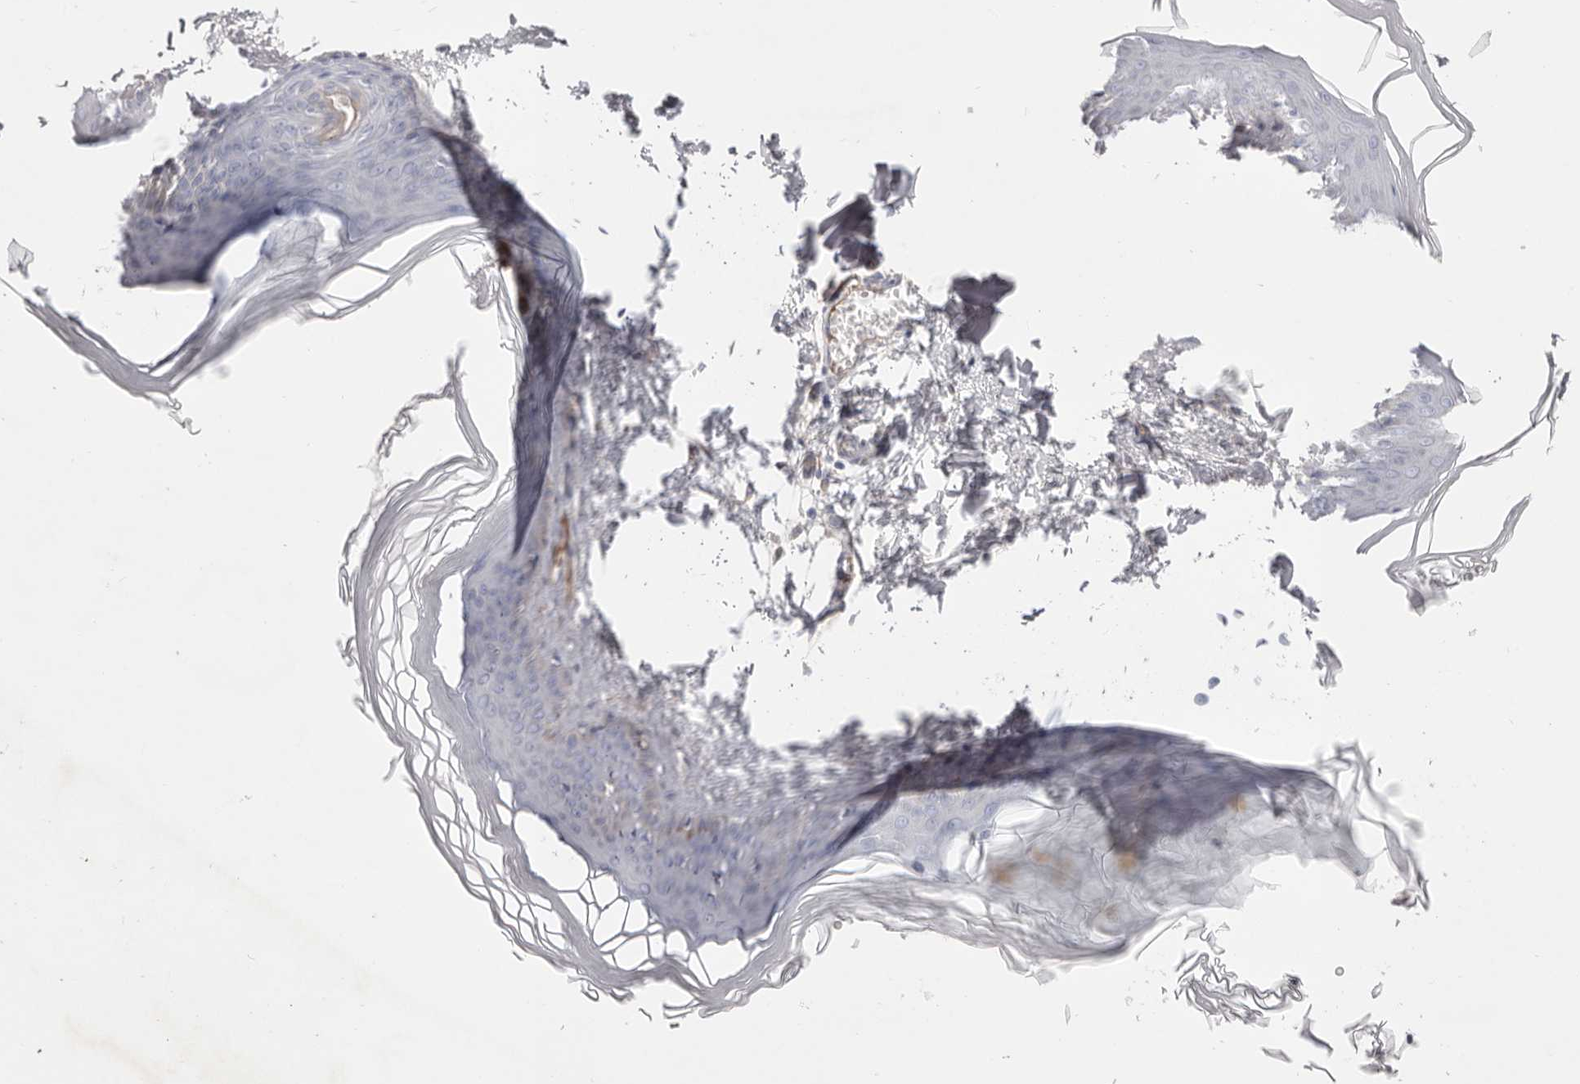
{"staining": {"intensity": "negative", "quantity": "none", "location": "none"}, "tissue": "skin", "cell_type": "Fibroblasts", "image_type": "normal", "snomed": [{"axis": "morphology", "description": "Normal tissue, NOS"}, {"axis": "topography", "description": "Skin"}], "caption": "A high-resolution image shows immunohistochemistry (IHC) staining of unremarkable skin, which demonstrates no significant staining in fibroblasts.", "gene": "LRRC66", "patient": {"sex": "female", "age": 27}}